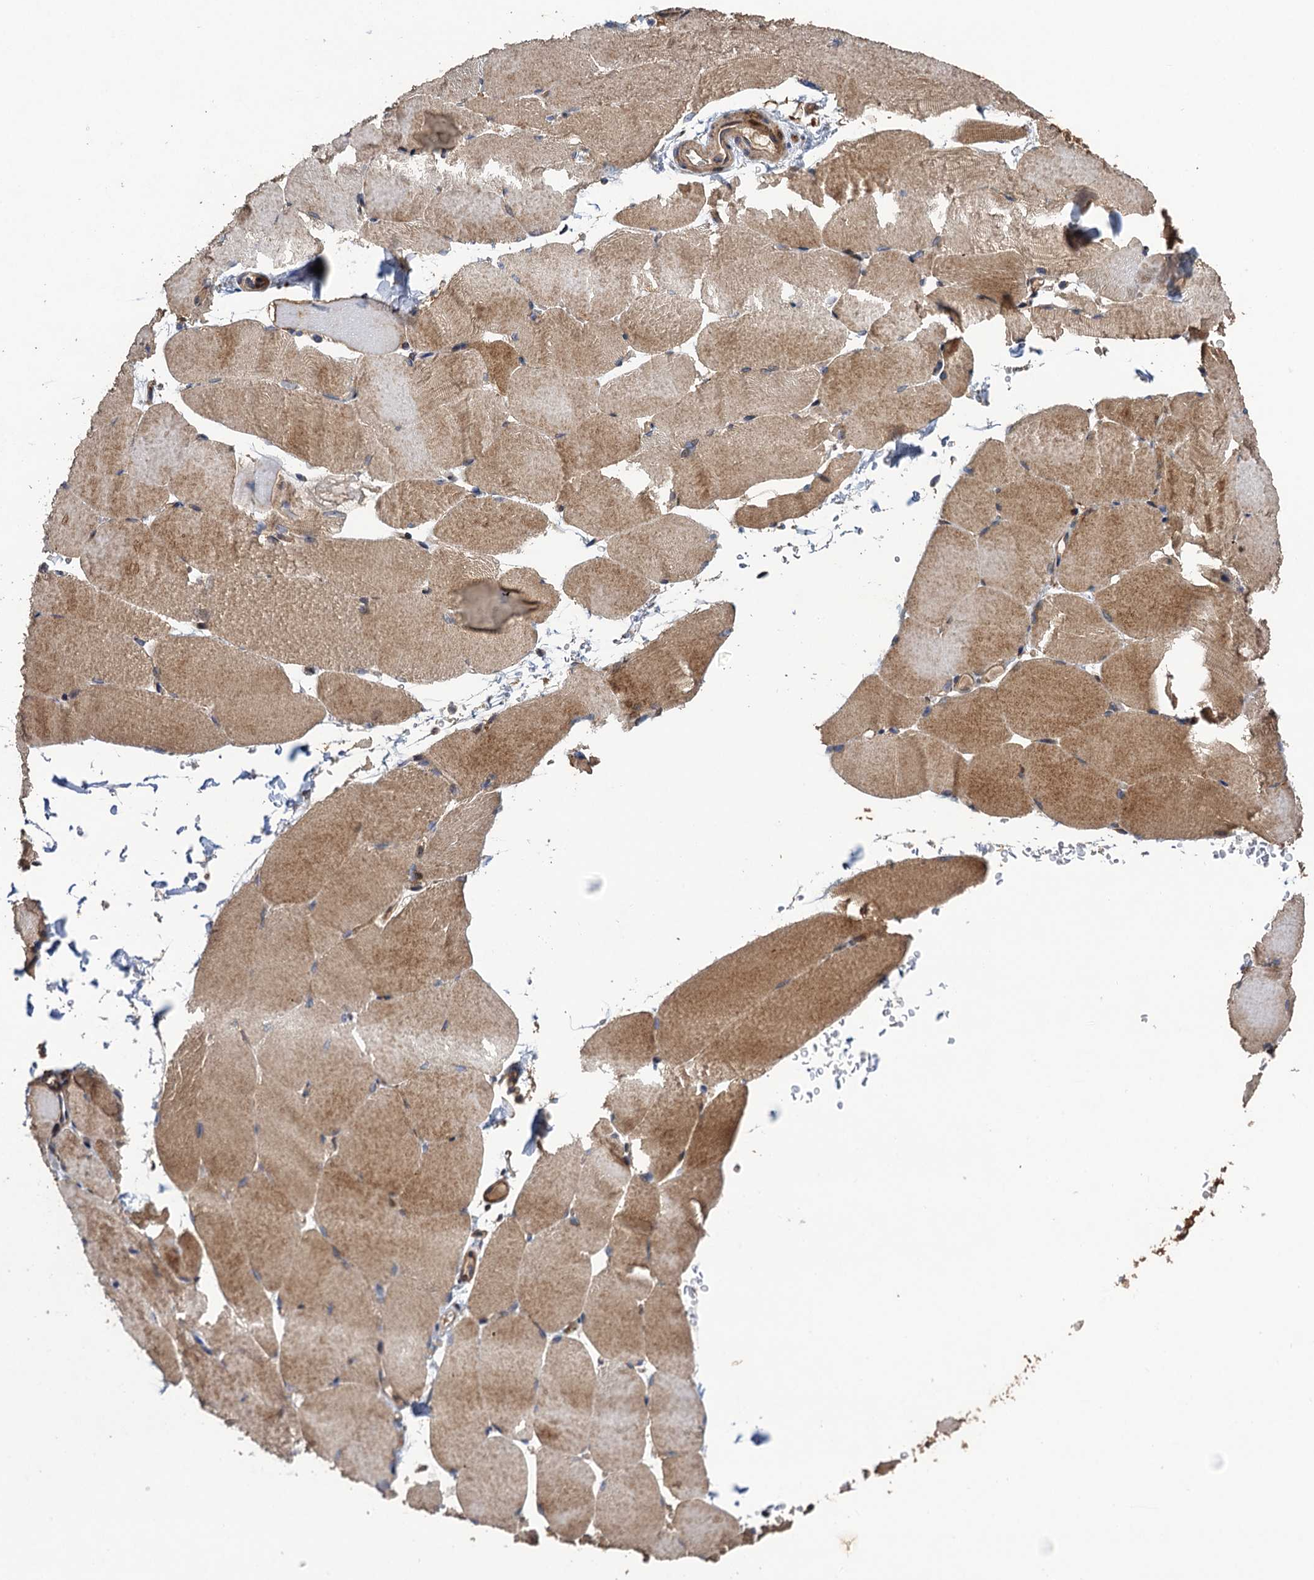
{"staining": {"intensity": "moderate", "quantity": "<25%", "location": "cytoplasmic/membranous"}, "tissue": "skeletal muscle", "cell_type": "Myocytes", "image_type": "normal", "snomed": [{"axis": "morphology", "description": "Normal tissue, NOS"}, {"axis": "topography", "description": "Skeletal muscle"}, {"axis": "topography", "description": "Parathyroid gland"}], "caption": "Benign skeletal muscle reveals moderate cytoplasmic/membranous expression in about <25% of myocytes, visualized by immunohistochemistry.", "gene": "TMEM39B", "patient": {"sex": "female", "age": 37}}